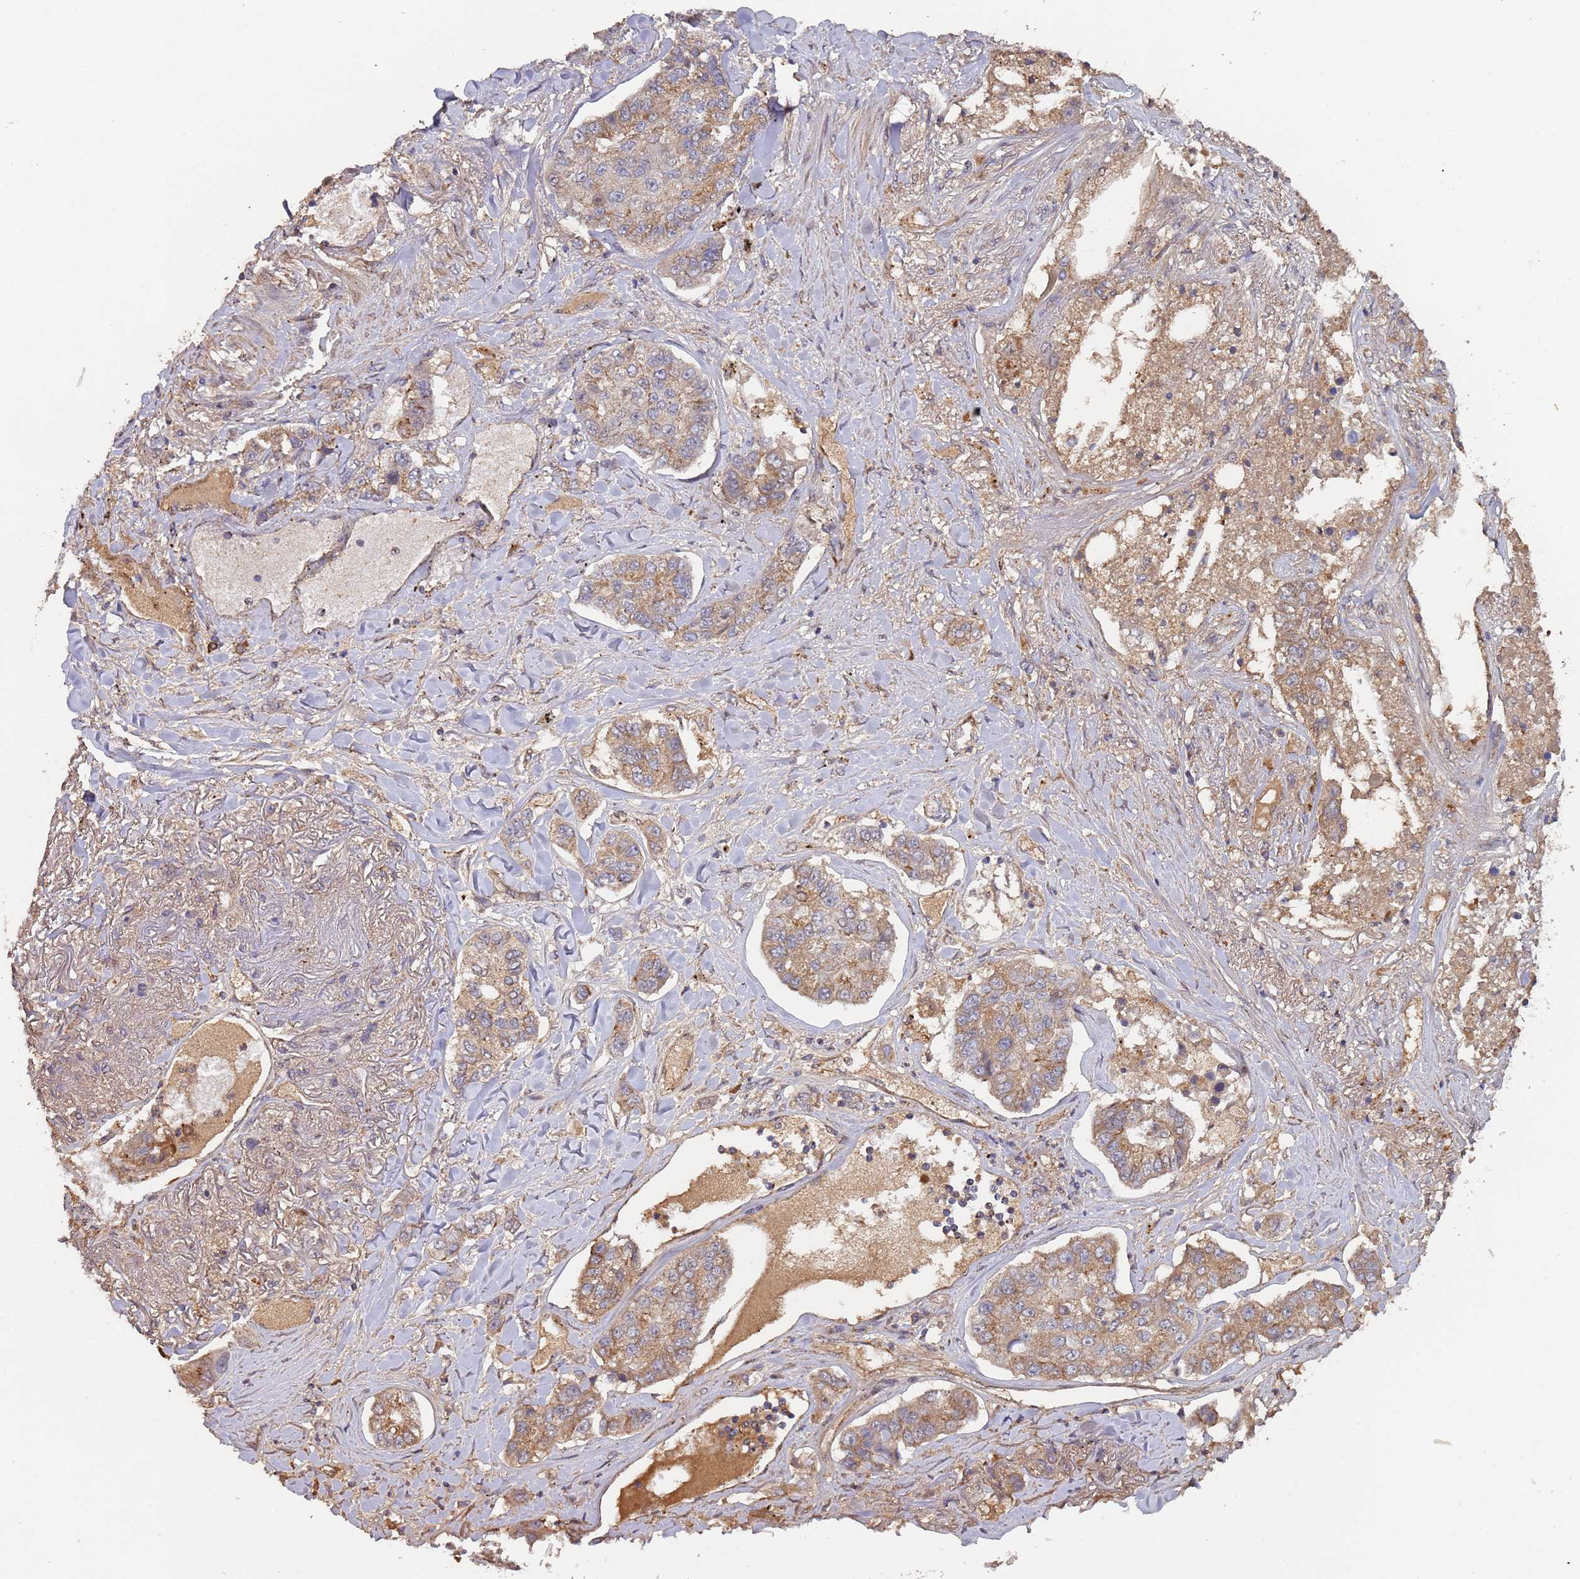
{"staining": {"intensity": "moderate", "quantity": "25%-75%", "location": "cytoplasmic/membranous"}, "tissue": "lung cancer", "cell_type": "Tumor cells", "image_type": "cancer", "snomed": [{"axis": "morphology", "description": "Adenocarcinoma, NOS"}, {"axis": "topography", "description": "Lung"}], "caption": "Lung cancer was stained to show a protein in brown. There is medium levels of moderate cytoplasmic/membranous staining in about 25%-75% of tumor cells.", "gene": "KANSL1L", "patient": {"sex": "male", "age": 49}}